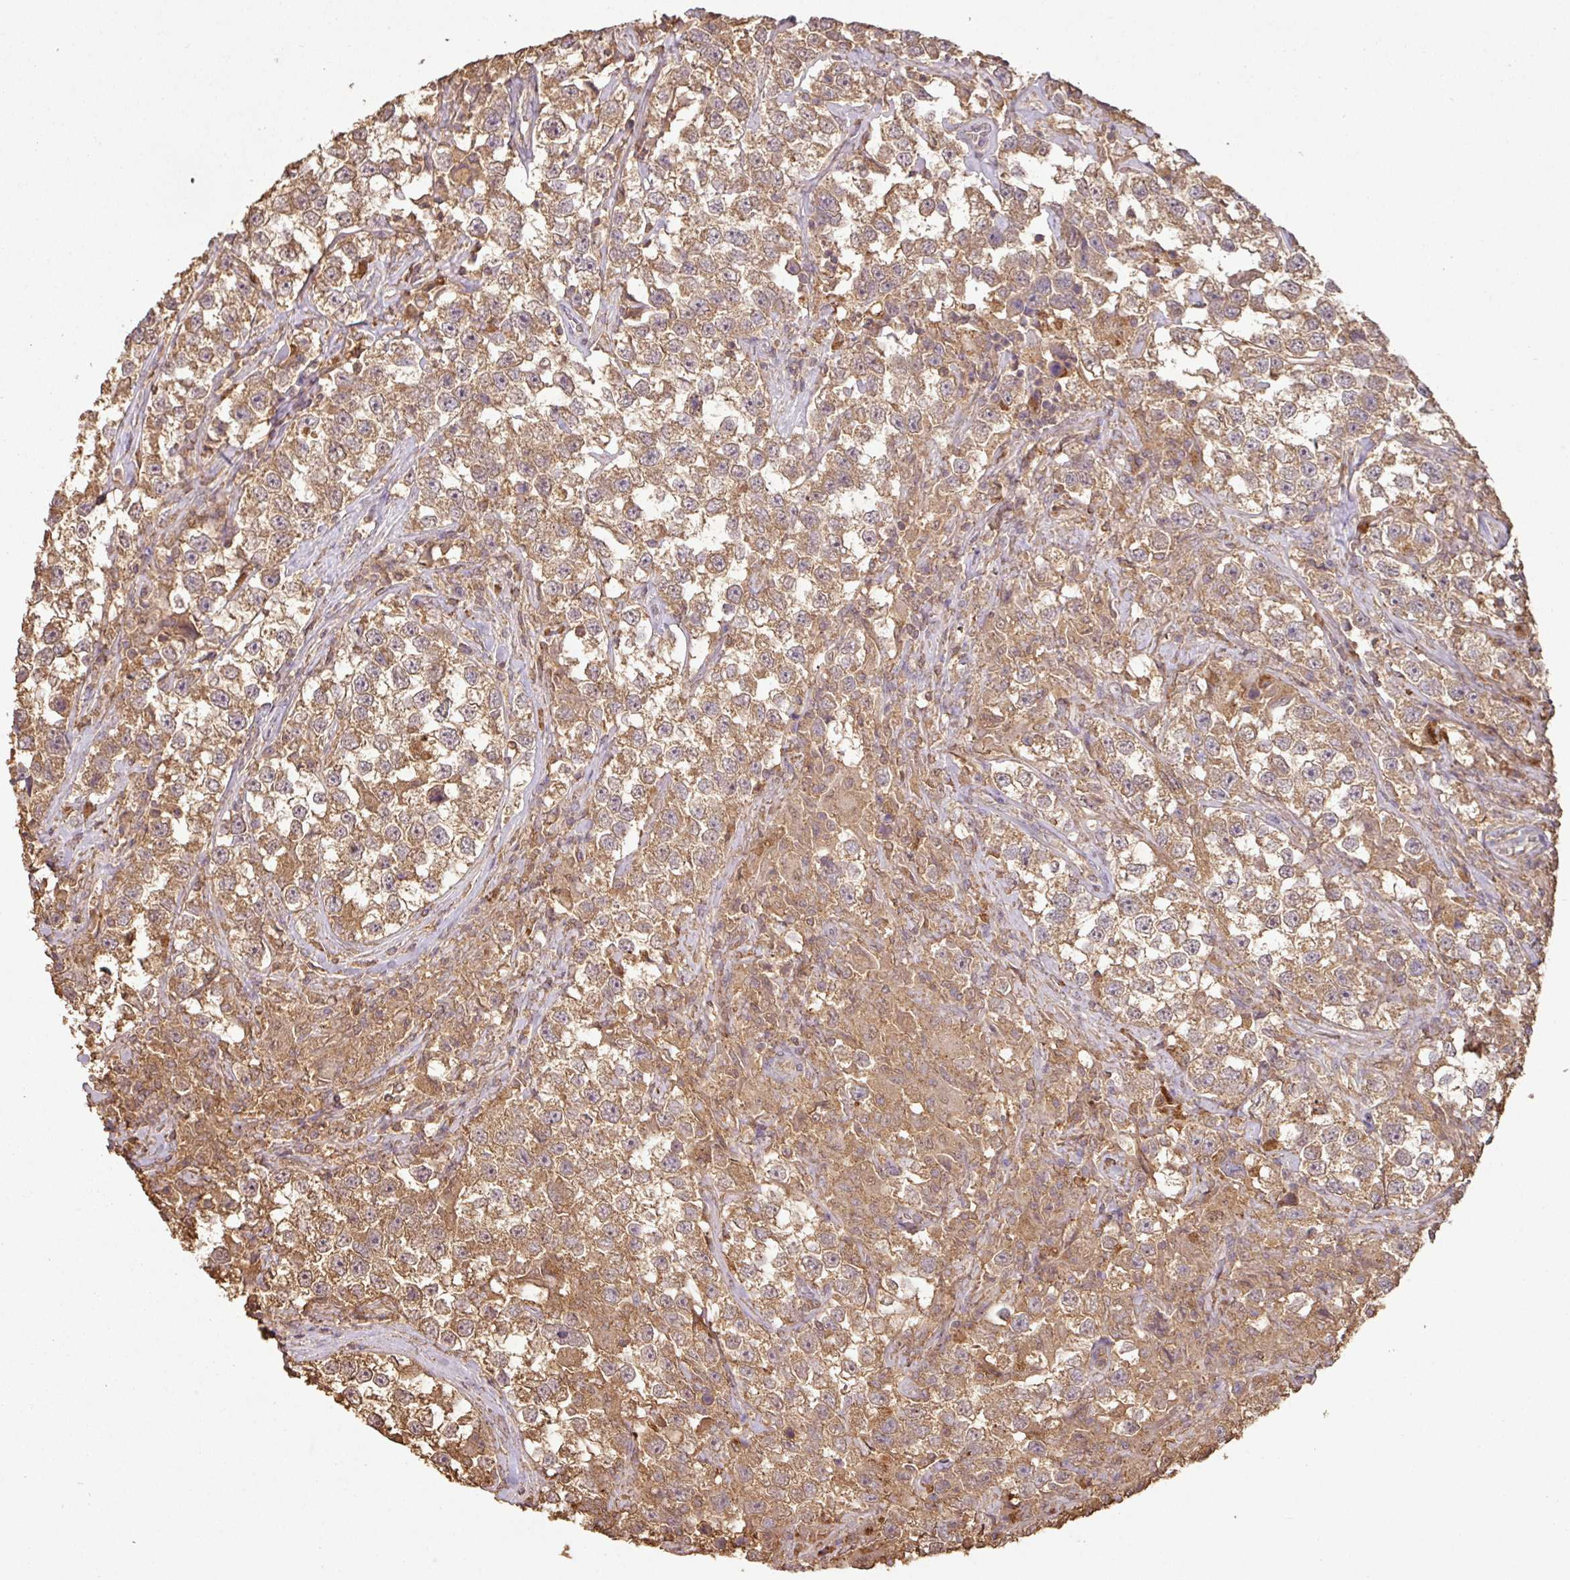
{"staining": {"intensity": "moderate", "quantity": ">75%", "location": "cytoplasmic/membranous"}, "tissue": "testis cancer", "cell_type": "Tumor cells", "image_type": "cancer", "snomed": [{"axis": "morphology", "description": "Seminoma, NOS"}, {"axis": "topography", "description": "Testis"}], "caption": "Protein analysis of testis seminoma tissue displays moderate cytoplasmic/membranous positivity in about >75% of tumor cells. Using DAB (brown) and hematoxylin (blue) stains, captured at high magnification using brightfield microscopy.", "gene": "ATAT1", "patient": {"sex": "male", "age": 46}}